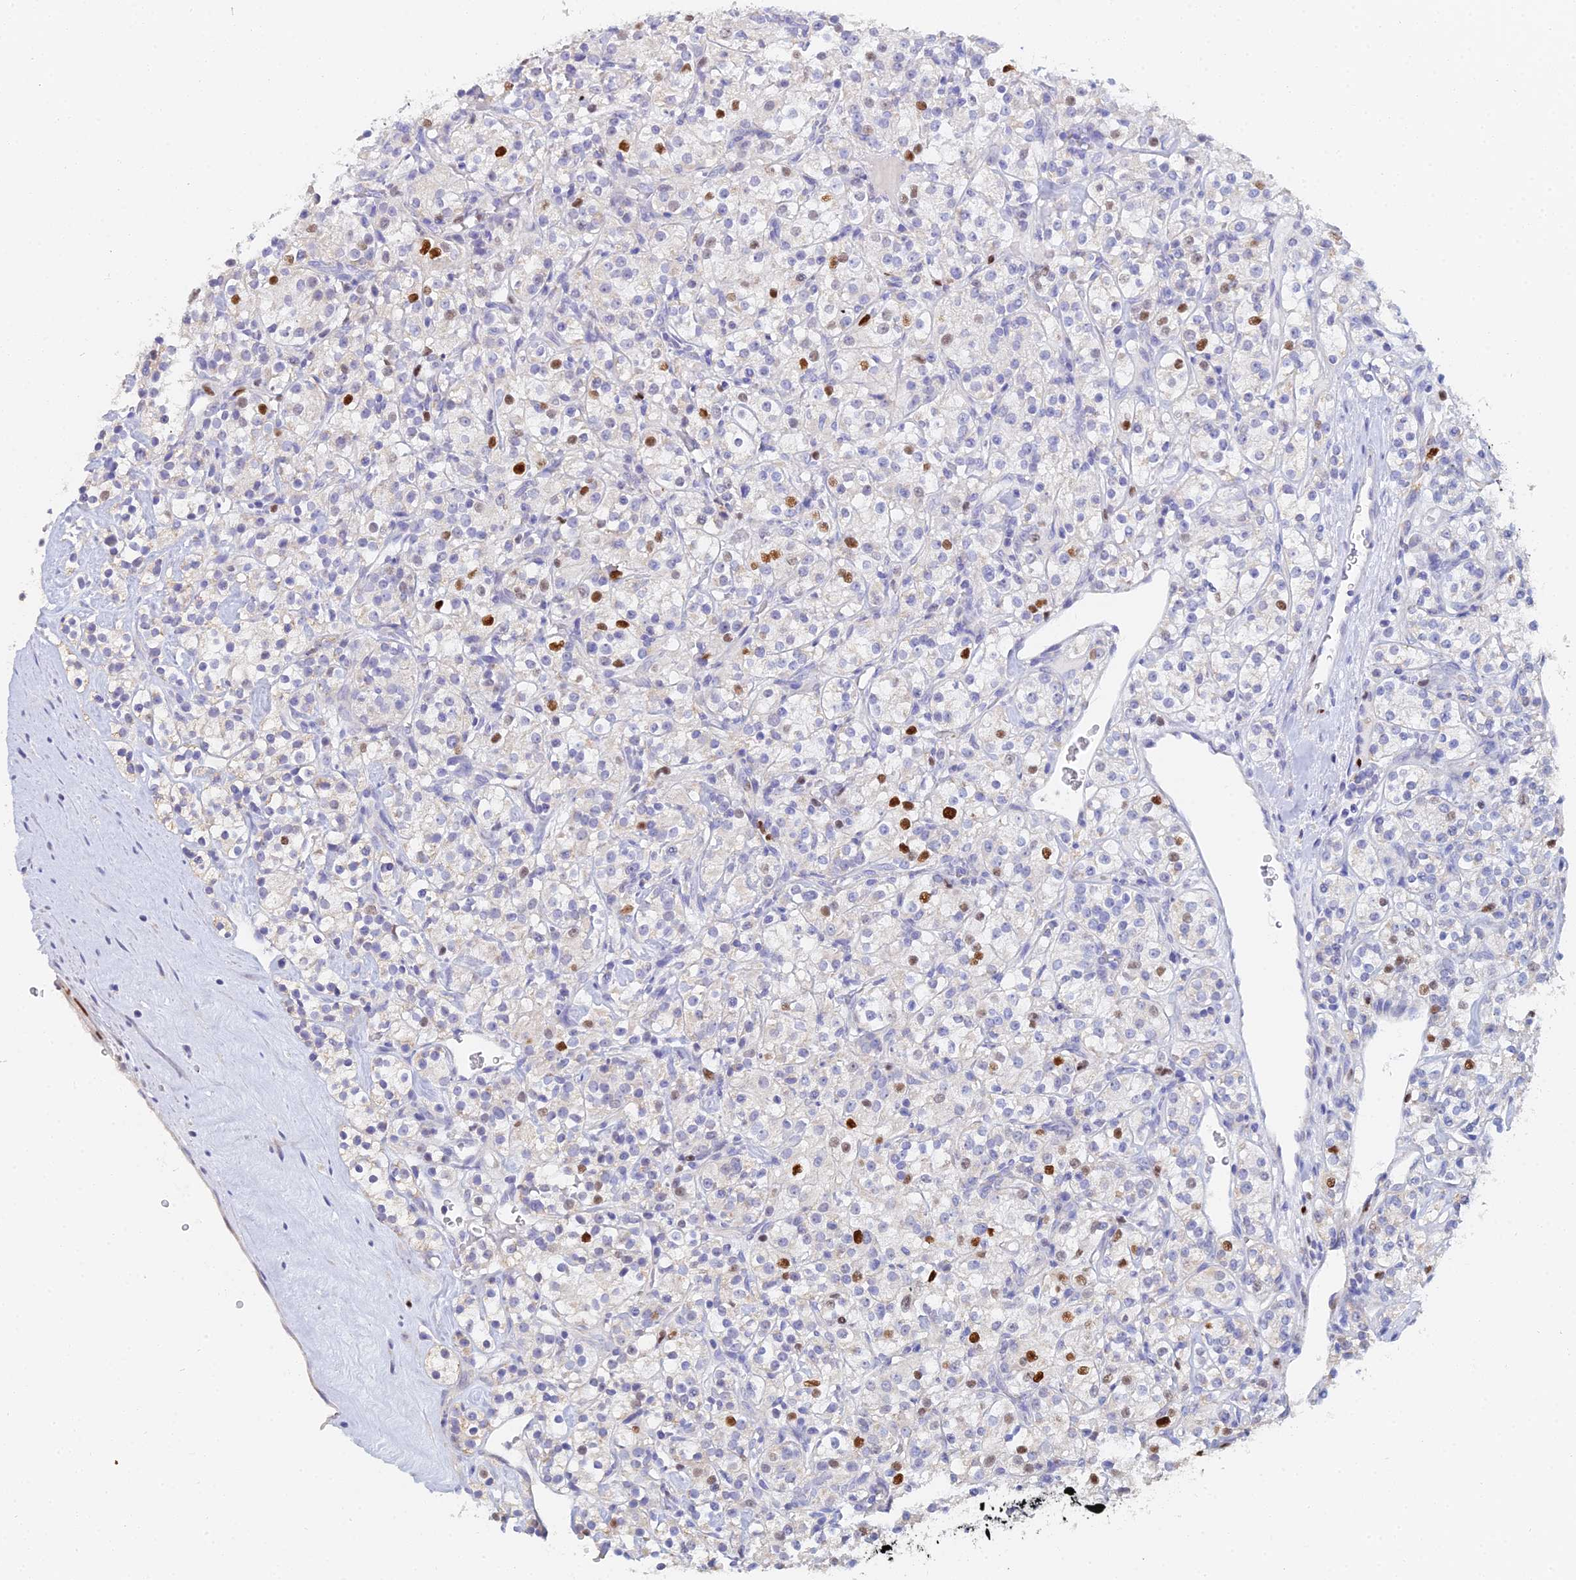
{"staining": {"intensity": "strong", "quantity": "<25%", "location": "nuclear"}, "tissue": "renal cancer", "cell_type": "Tumor cells", "image_type": "cancer", "snomed": [{"axis": "morphology", "description": "Adenocarcinoma, NOS"}, {"axis": "topography", "description": "Kidney"}], "caption": "Immunohistochemistry of human adenocarcinoma (renal) displays medium levels of strong nuclear expression in approximately <25% of tumor cells.", "gene": "MCM2", "patient": {"sex": "male", "age": 77}}